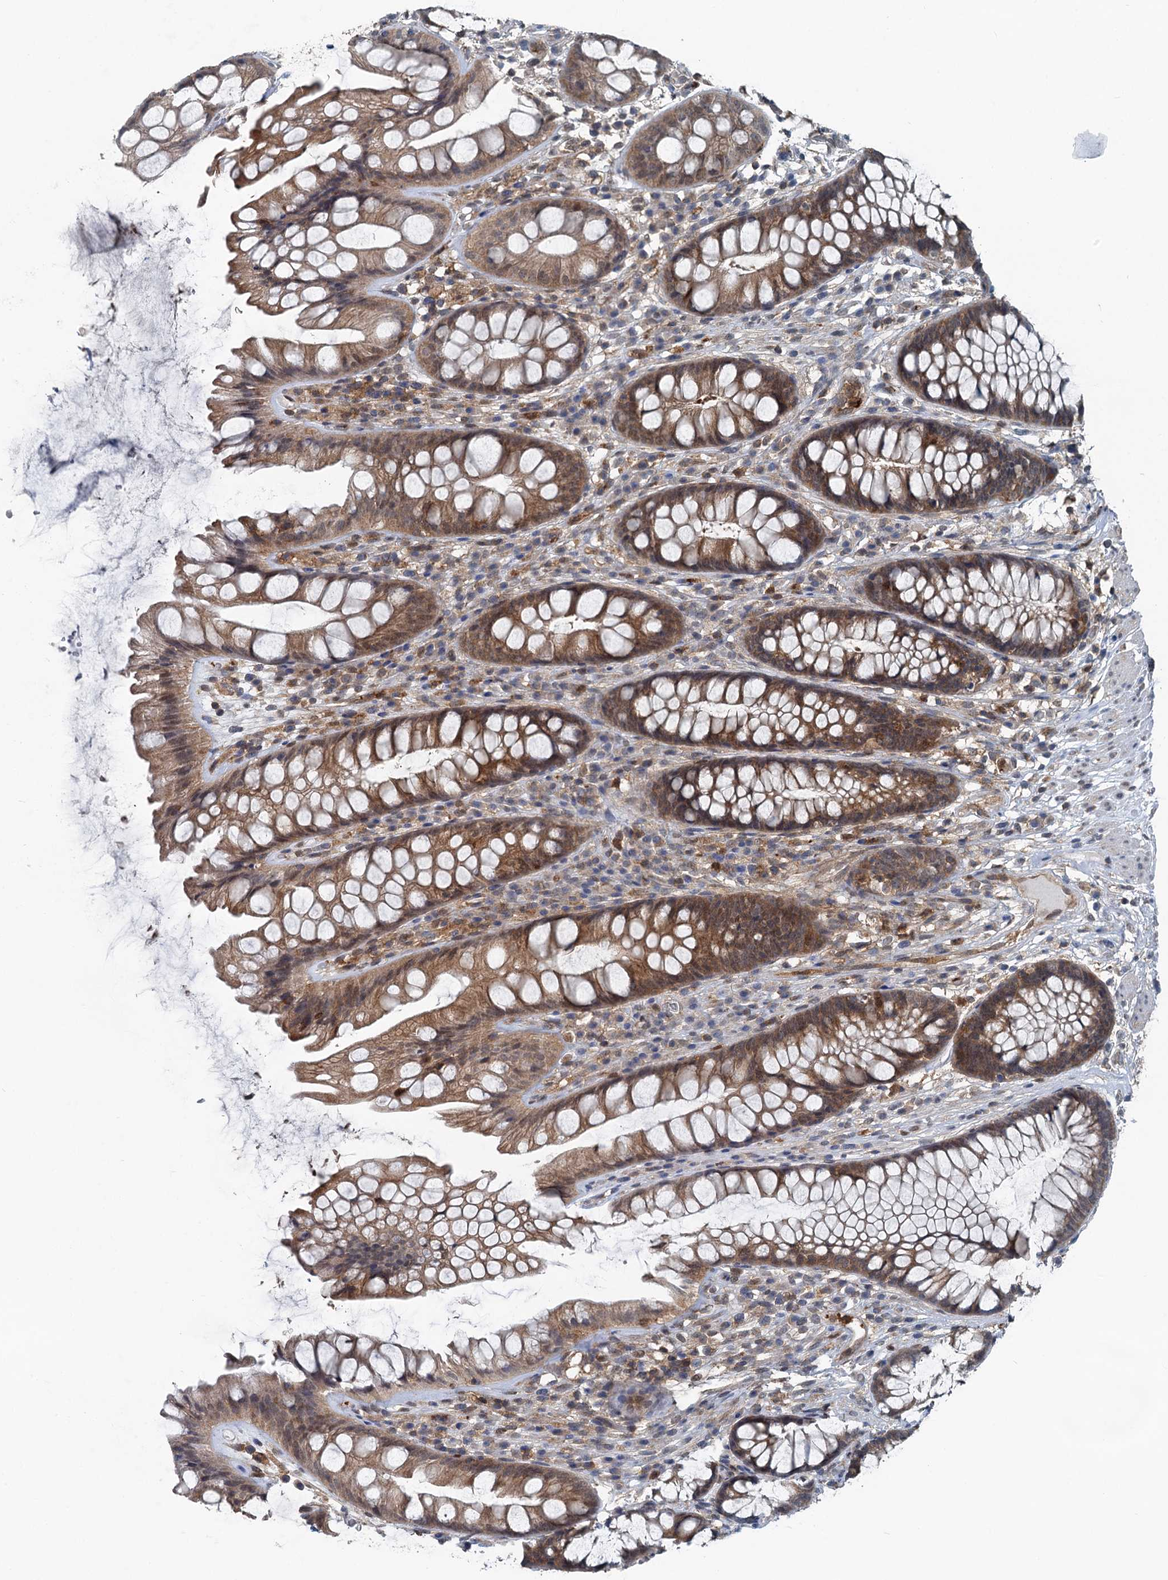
{"staining": {"intensity": "moderate", "quantity": ">75%", "location": "cytoplasmic/membranous,nuclear"}, "tissue": "rectum", "cell_type": "Glandular cells", "image_type": "normal", "snomed": [{"axis": "morphology", "description": "Normal tissue, NOS"}, {"axis": "topography", "description": "Rectum"}], "caption": "The micrograph reveals immunohistochemical staining of benign rectum. There is moderate cytoplasmic/membranous,nuclear expression is appreciated in about >75% of glandular cells.", "gene": "GCLM", "patient": {"sex": "male", "age": 74}}